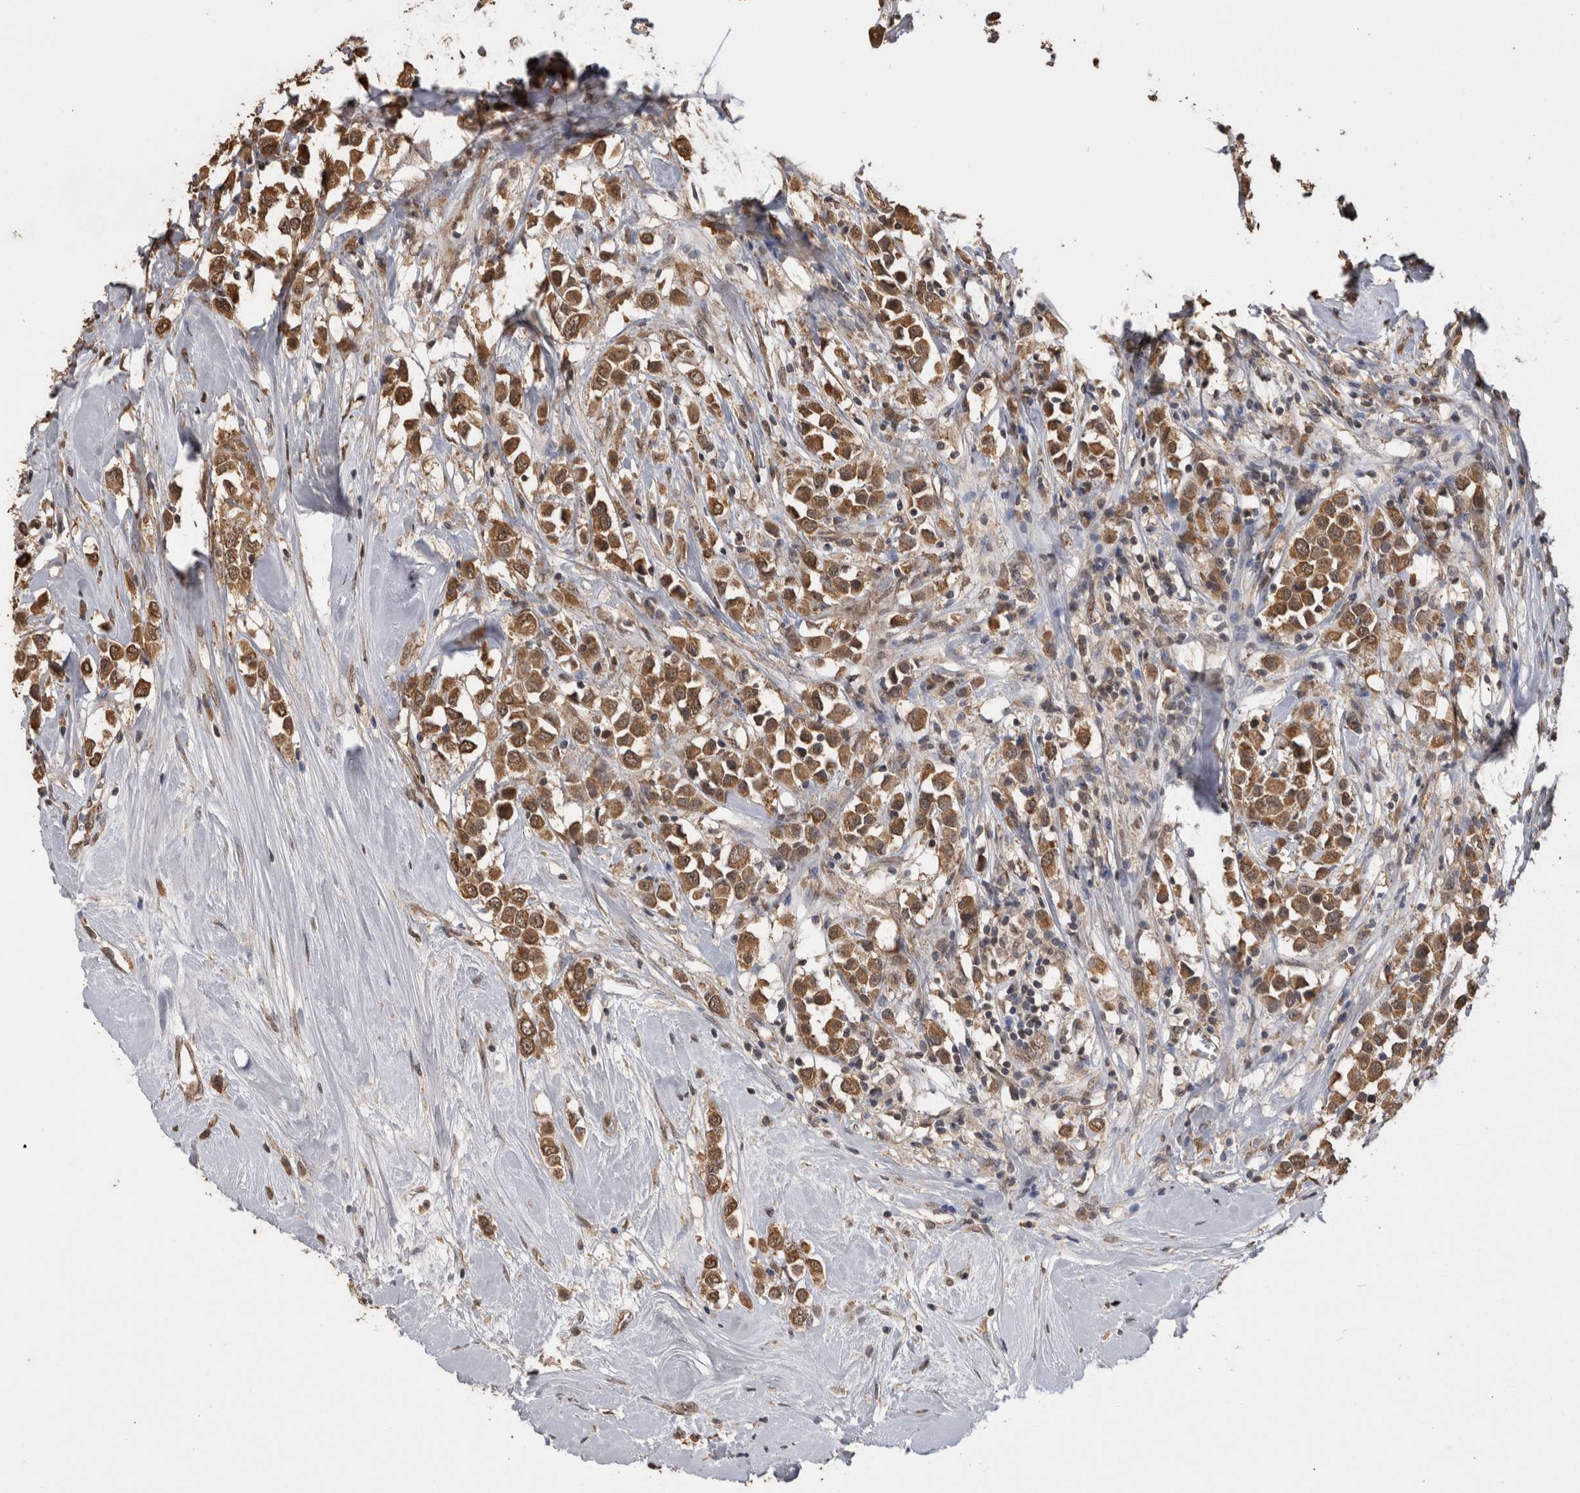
{"staining": {"intensity": "moderate", "quantity": ">75%", "location": "cytoplasmic/membranous"}, "tissue": "breast cancer", "cell_type": "Tumor cells", "image_type": "cancer", "snomed": [{"axis": "morphology", "description": "Duct carcinoma"}, {"axis": "topography", "description": "Breast"}], "caption": "Tumor cells exhibit moderate cytoplasmic/membranous positivity in approximately >75% of cells in breast cancer (infiltrating ductal carcinoma).", "gene": "PAK4", "patient": {"sex": "female", "age": 61}}